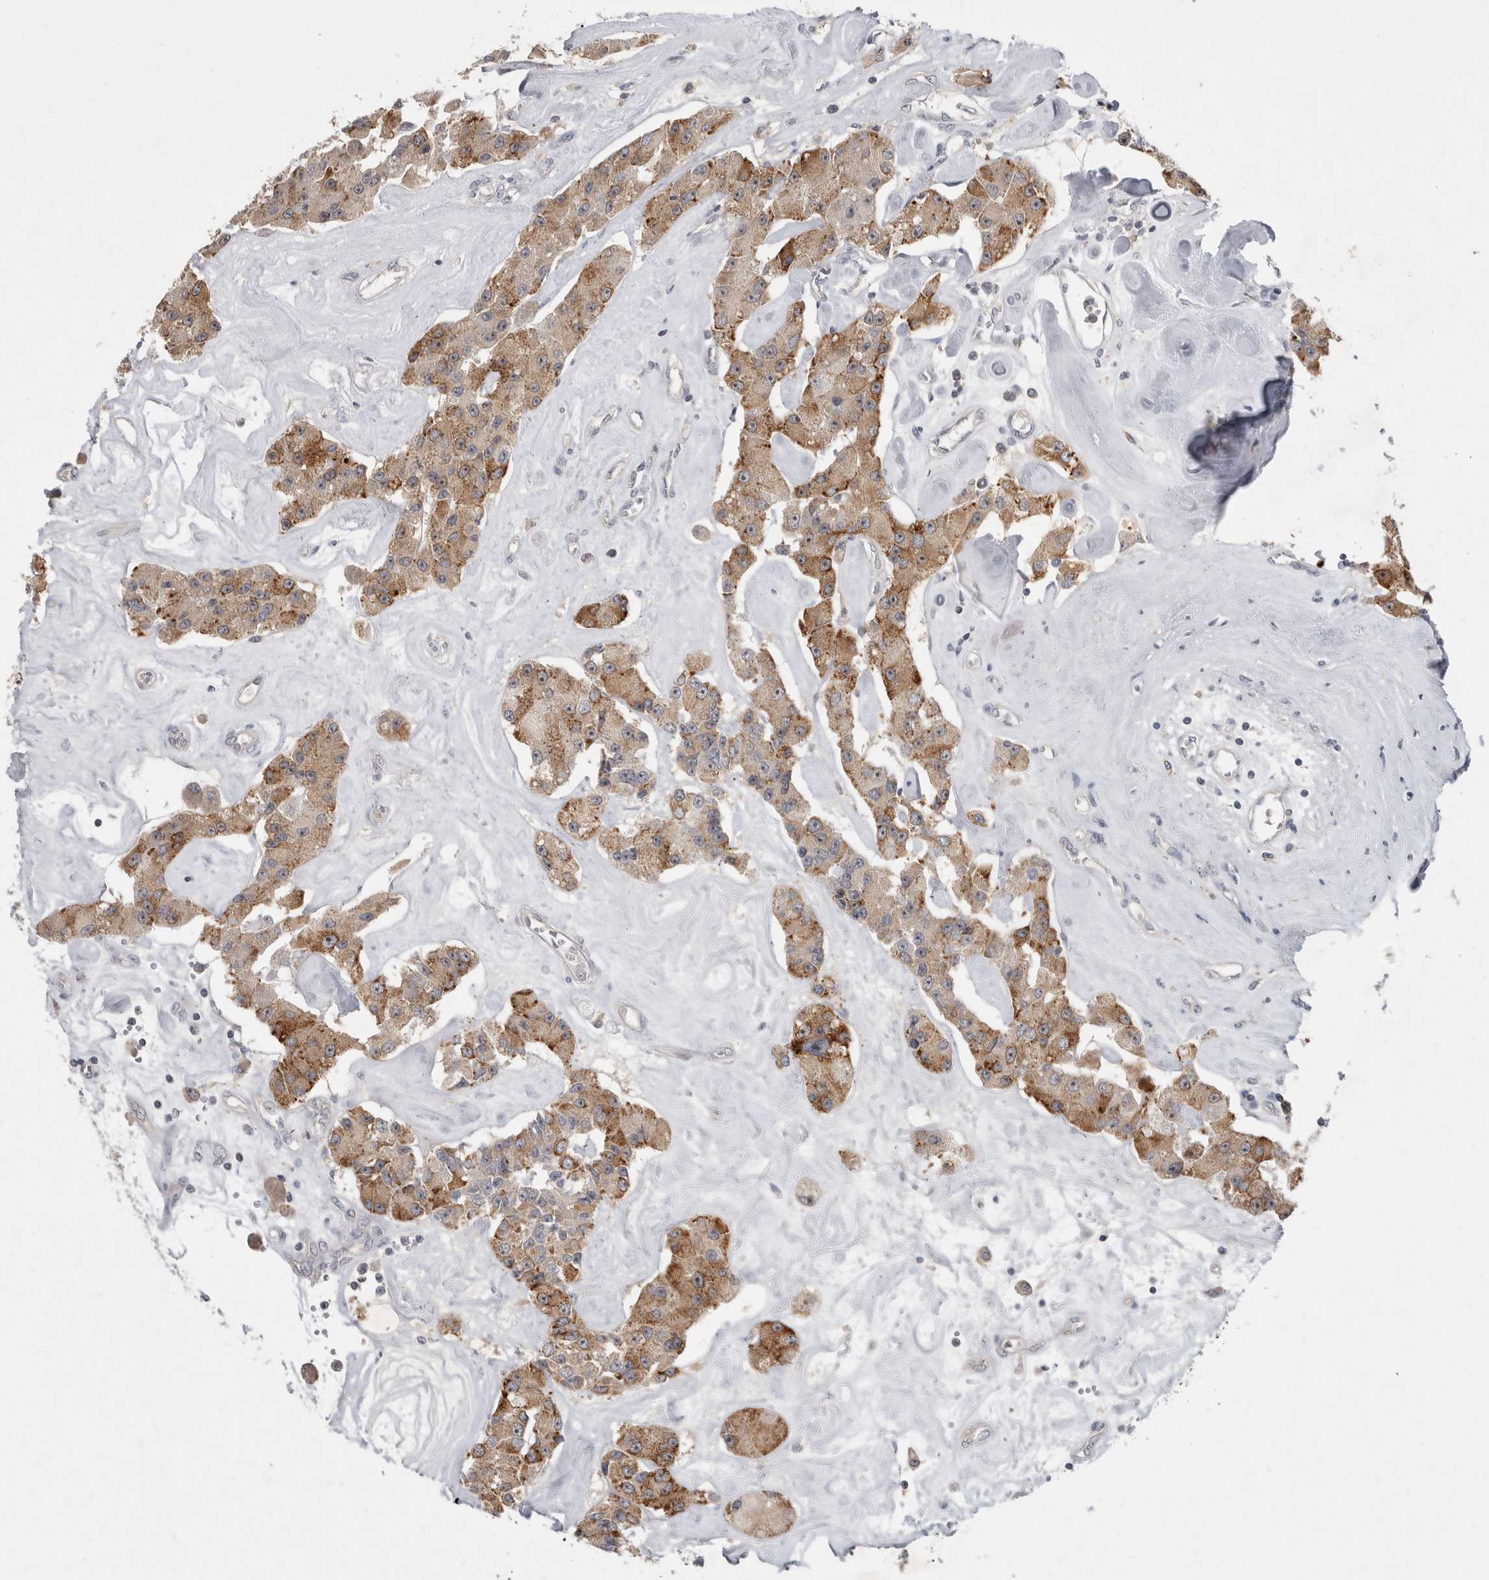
{"staining": {"intensity": "moderate", "quantity": ">75%", "location": "cytoplasmic/membranous"}, "tissue": "carcinoid", "cell_type": "Tumor cells", "image_type": "cancer", "snomed": [{"axis": "morphology", "description": "Carcinoid, malignant, NOS"}, {"axis": "topography", "description": "Pancreas"}], "caption": "This image displays immunohistochemistry staining of human carcinoid, with medium moderate cytoplasmic/membranous positivity in about >75% of tumor cells.", "gene": "RBM28", "patient": {"sex": "male", "age": 41}}